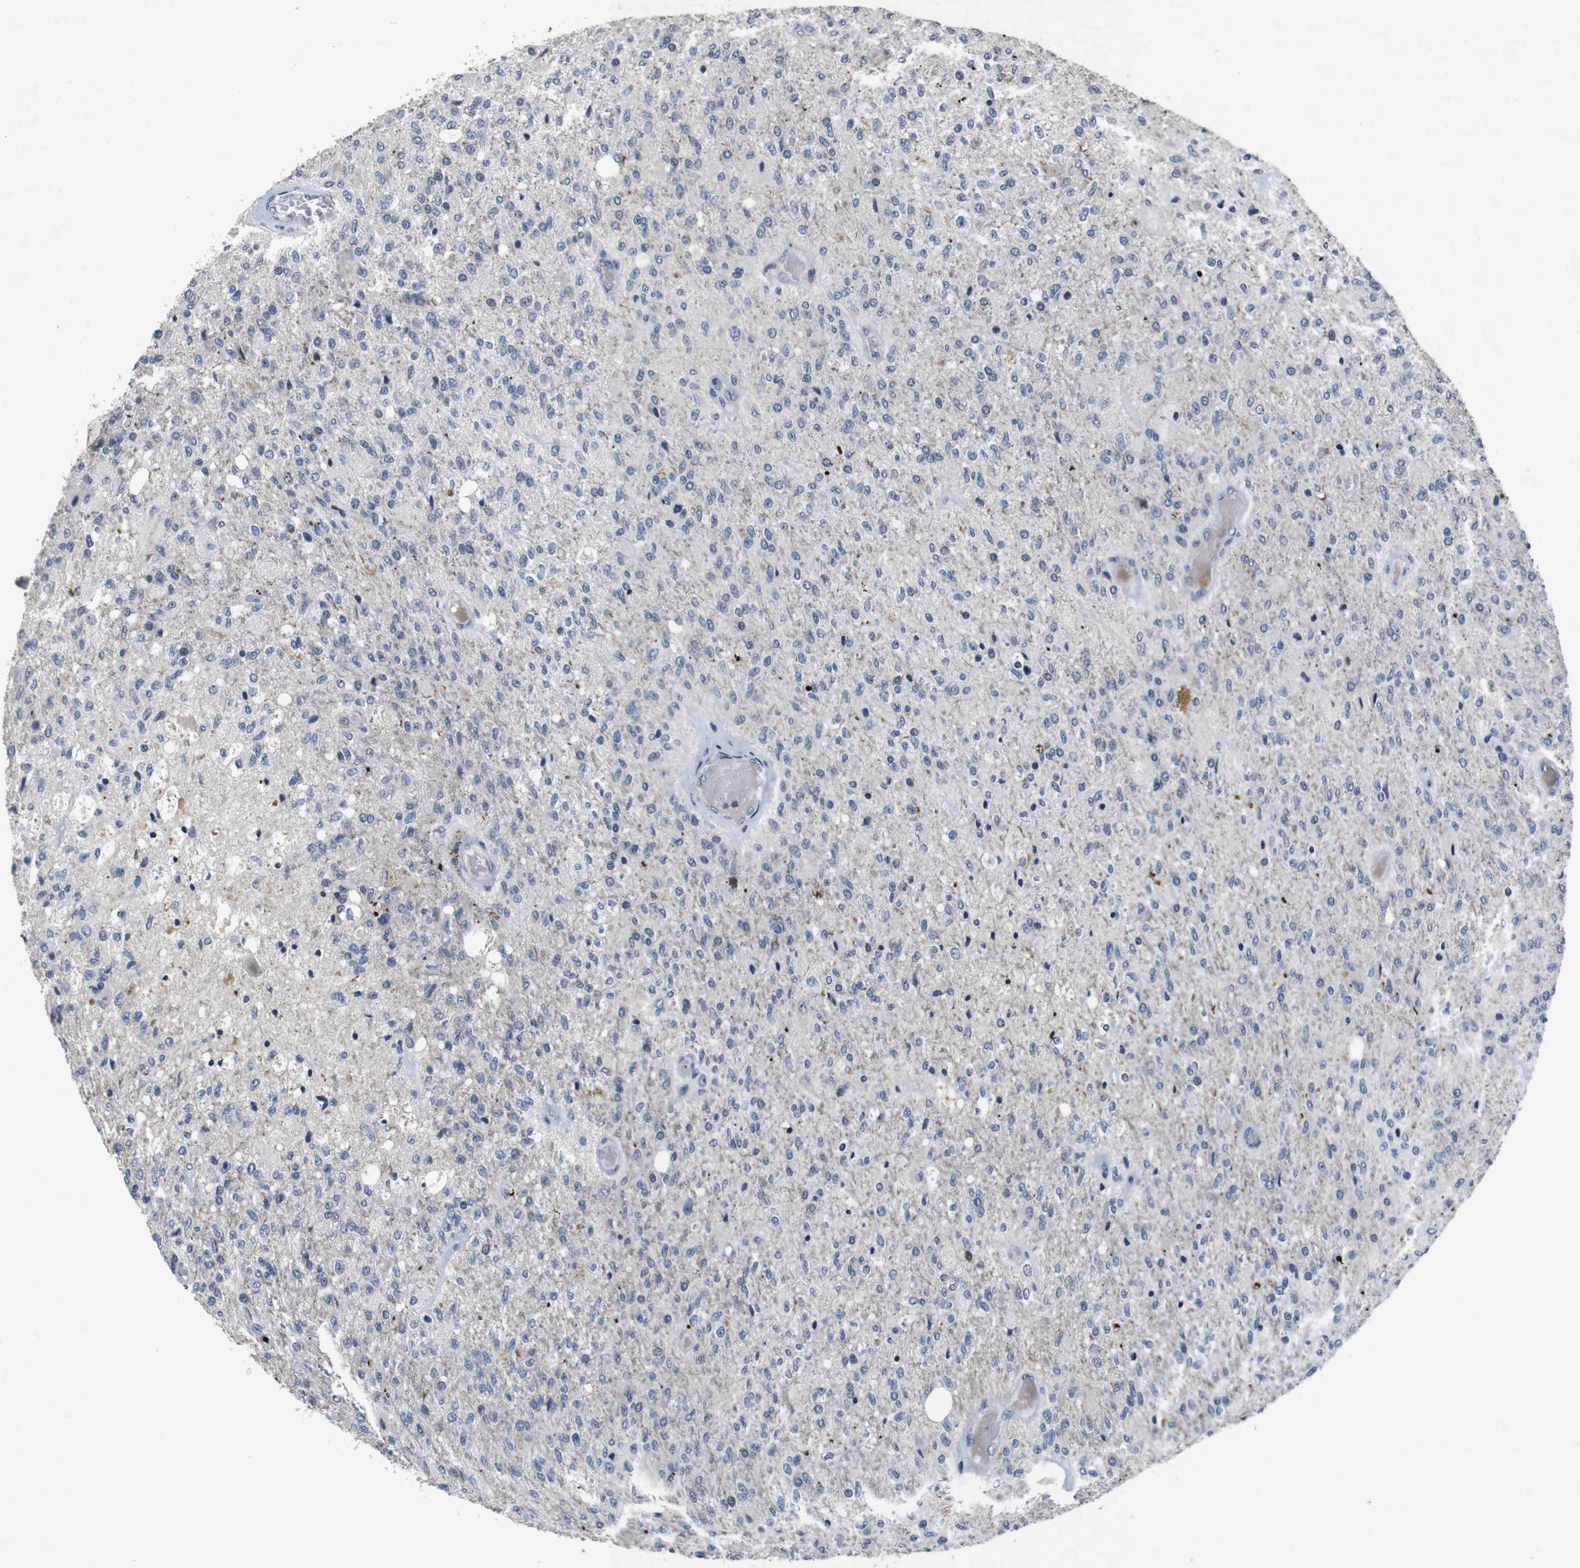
{"staining": {"intensity": "negative", "quantity": "none", "location": "none"}, "tissue": "glioma", "cell_type": "Tumor cells", "image_type": "cancer", "snomed": [{"axis": "morphology", "description": "Normal tissue, NOS"}, {"axis": "morphology", "description": "Glioma, malignant, High grade"}, {"axis": "topography", "description": "Cerebral cortex"}], "caption": "The histopathology image shows no staining of tumor cells in glioma. Brightfield microscopy of IHC stained with DAB (3,3'-diaminobenzidine) (brown) and hematoxylin (blue), captured at high magnification.", "gene": "AKT3", "patient": {"sex": "male", "age": 77}}